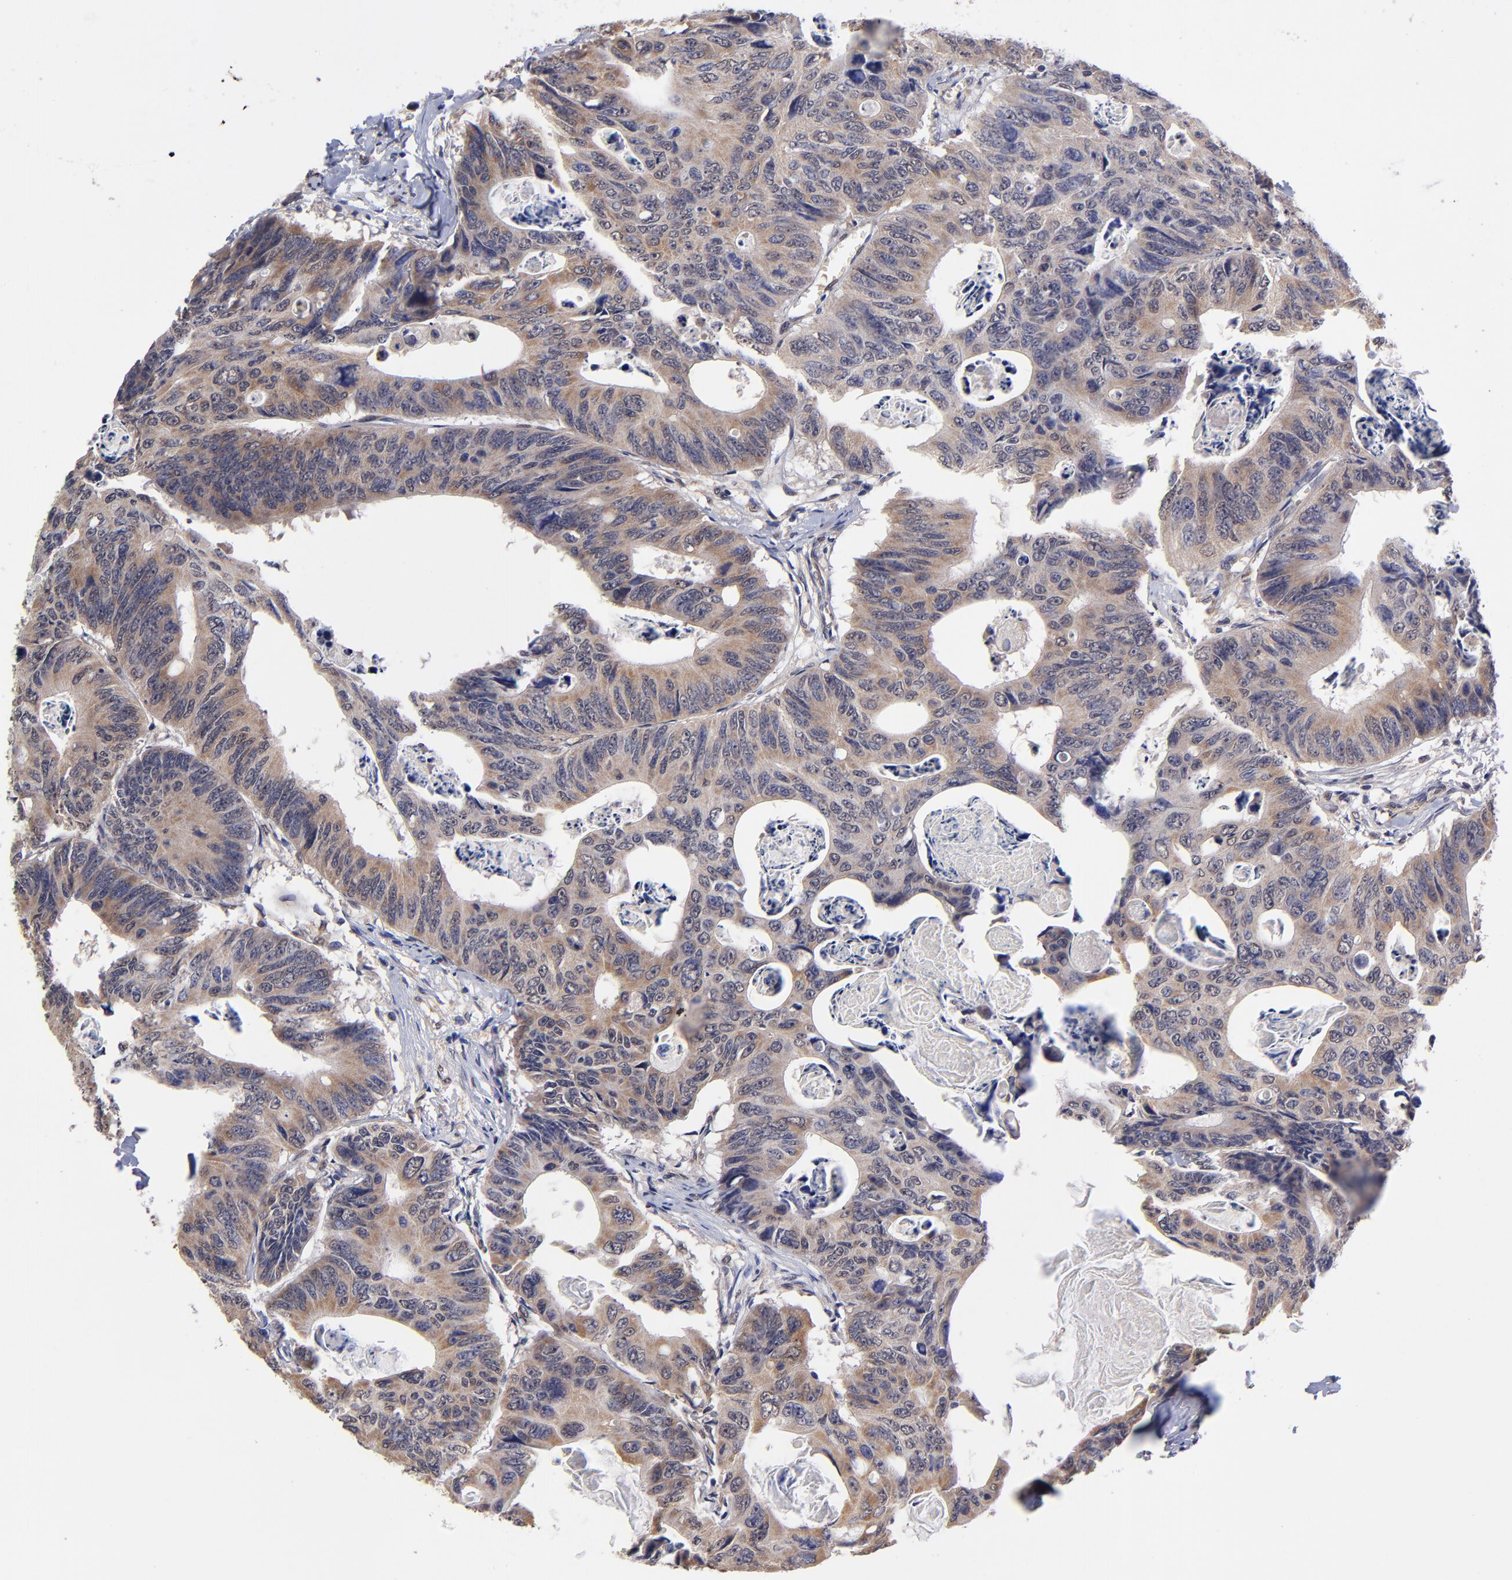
{"staining": {"intensity": "strong", "quantity": ">75%", "location": "cytoplasmic/membranous"}, "tissue": "colorectal cancer", "cell_type": "Tumor cells", "image_type": "cancer", "snomed": [{"axis": "morphology", "description": "Adenocarcinoma, NOS"}, {"axis": "topography", "description": "Colon"}], "caption": "Human colorectal adenocarcinoma stained for a protein (brown) displays strong cytoplasmic/membranous positive positivity in about >75% of tumor cells.", "gene": "UBE2H", "patient": {"sex": "female", "age": 55}}